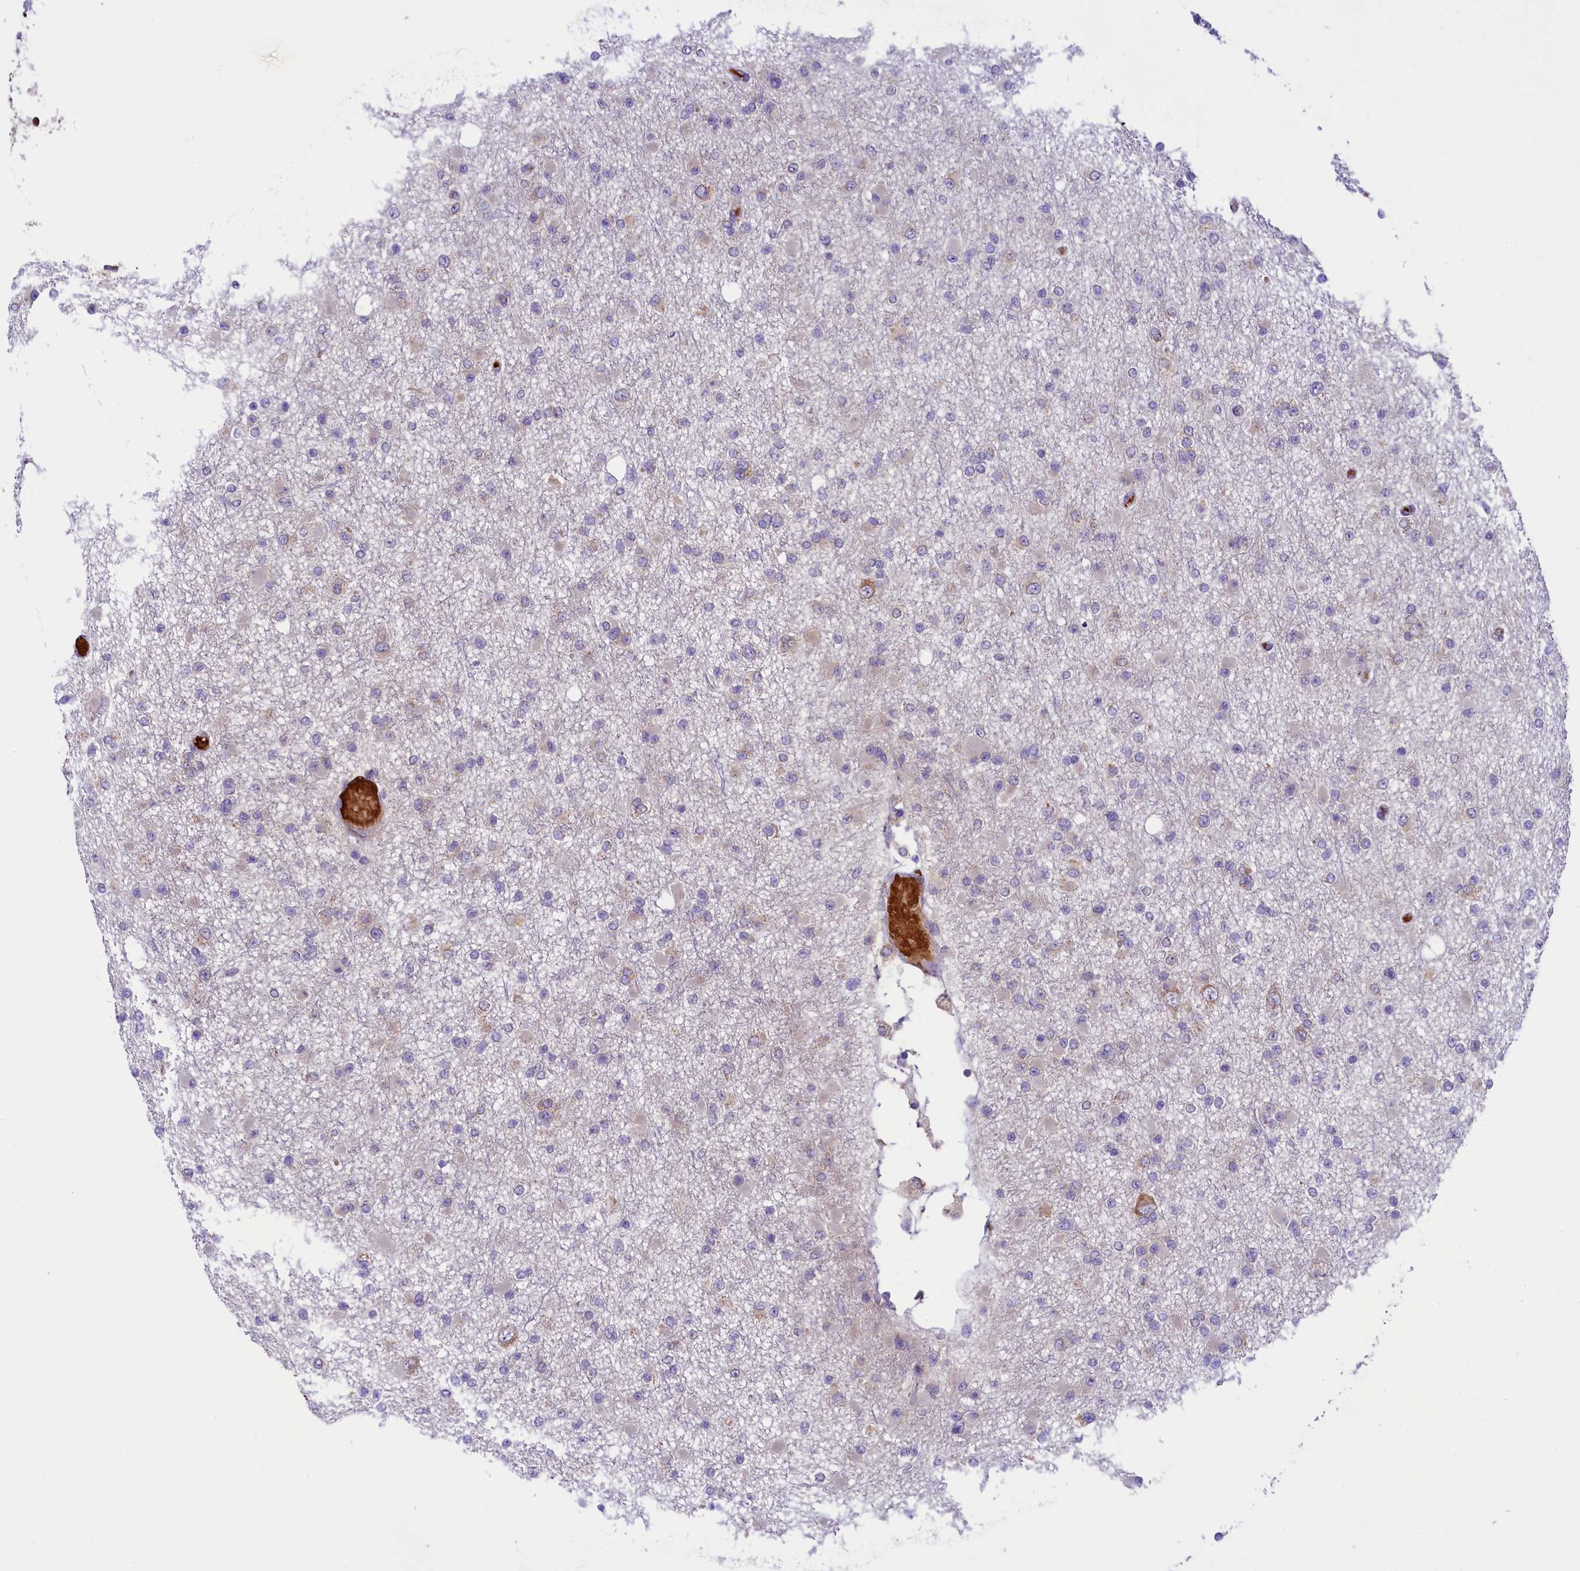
{"staining": {"intensity": "weak", "quantity": "<25%", "location": "cytoplasmic/membranous"}, "tissue": "glioma", "cell_type": "Tumor cells", "image_type": "cancer", "snomed": [{"axis": "morphology", "description": "Glioma, malignant, Low grade"}, {"axis": "topography", "description": "Brain"}], "caption": "DAB immunohistochemical staining of human glioma reveals no significant positivity in tumor cells. The staining was performed using DAB (3,3'-diaminobenzidine) to visualize the protein expression in brown, while the nuclei were stained in blue with hematoxylin (Magnification: 20x).", "gene": "LARP4", "patient": {"sex": "female", "age": 22}}